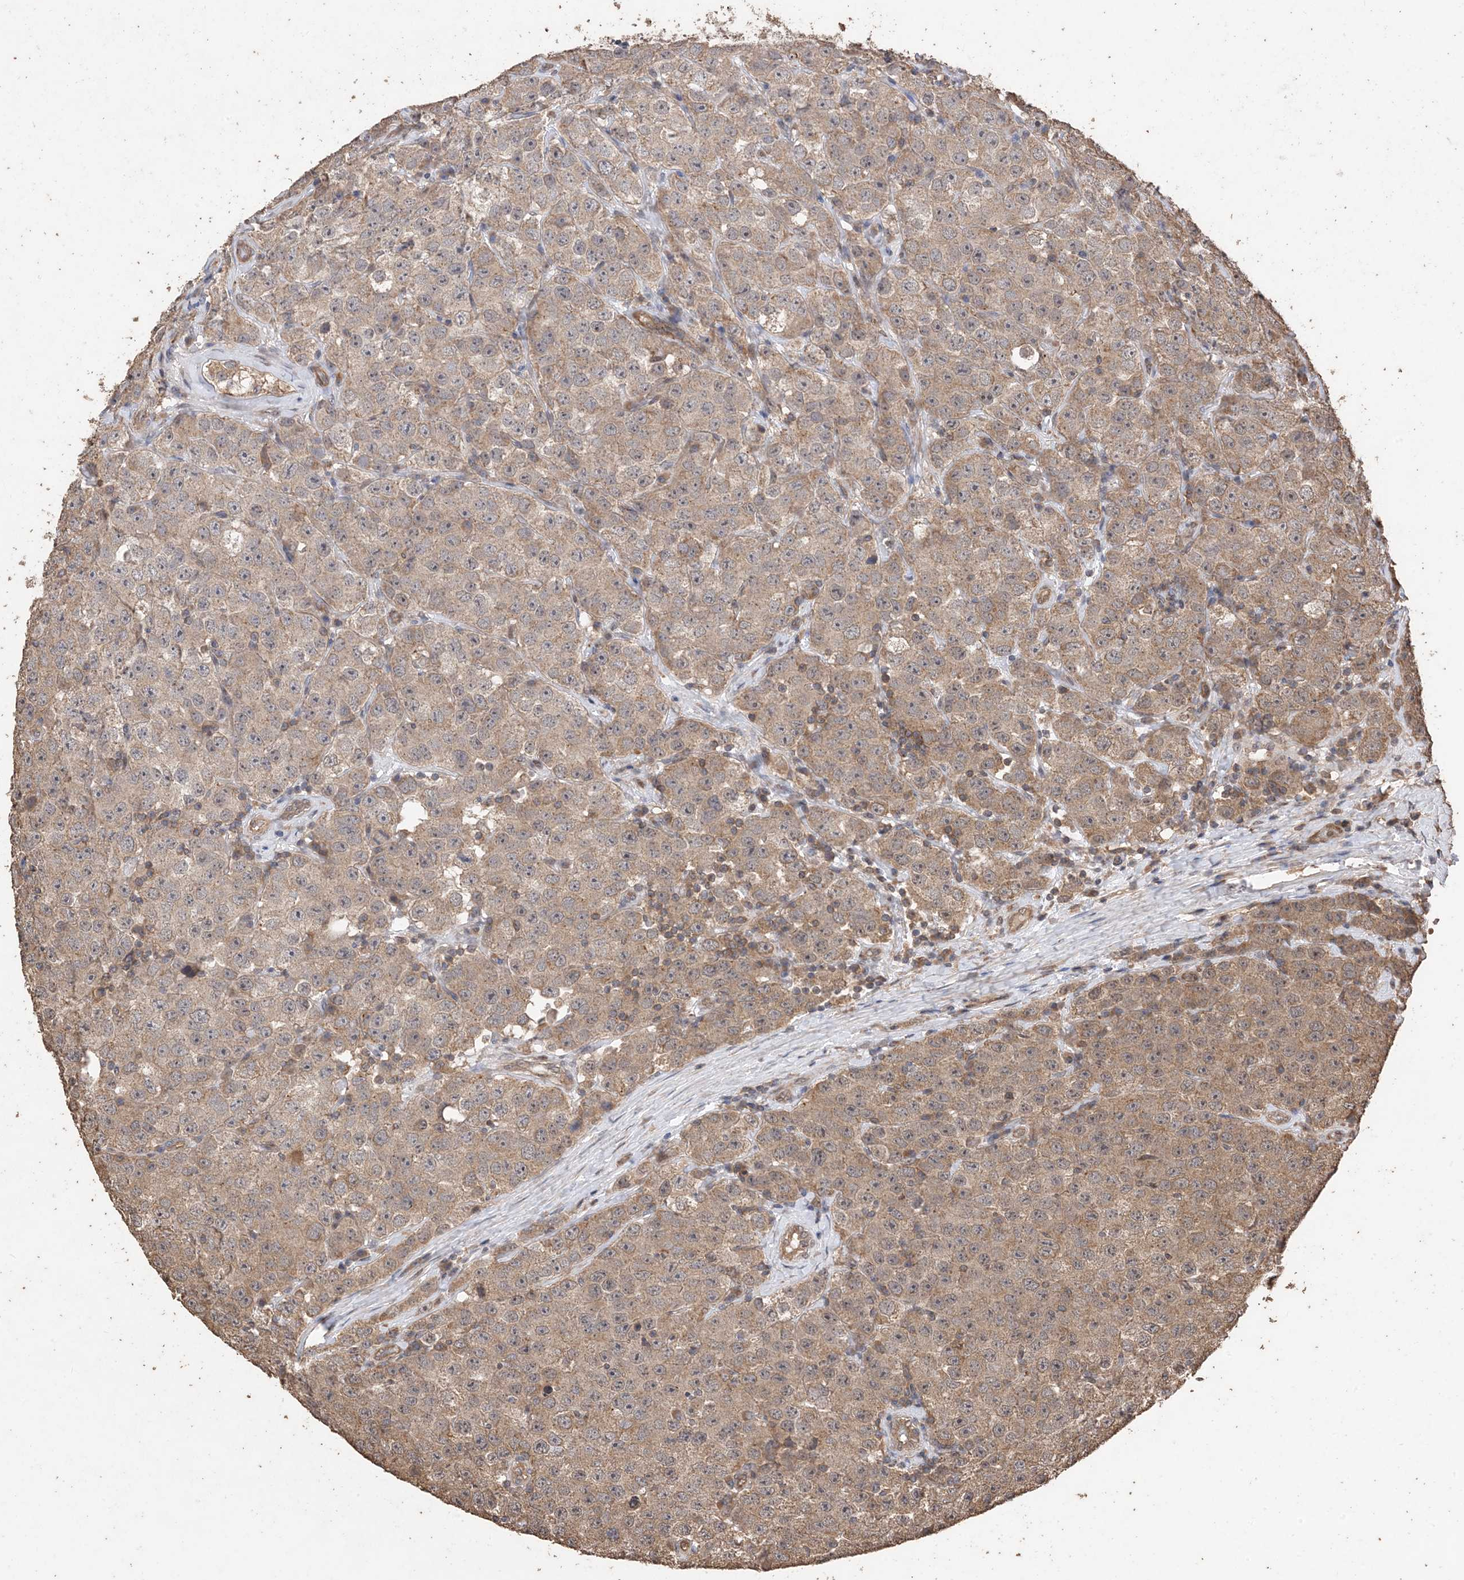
{"staining": {"intensity": "moderate", "quantity": ">75%", "location": "cytoplasmic/membranous"}, "tissue": "testis cancer", "cell_type": "Tumor cells", "image_type": "cancer", "snomed": [{"axis": "morphology", "description": "Seminoma, NOS"}, {"axis": "topography", "description": "Testis"}], "caption": "Human testis seminoma stained with a protein marker exhibits moderate staining in tumor cells.", "gene": "ZKSCAN5", "patient": {"sex": "male", "age": 28}}